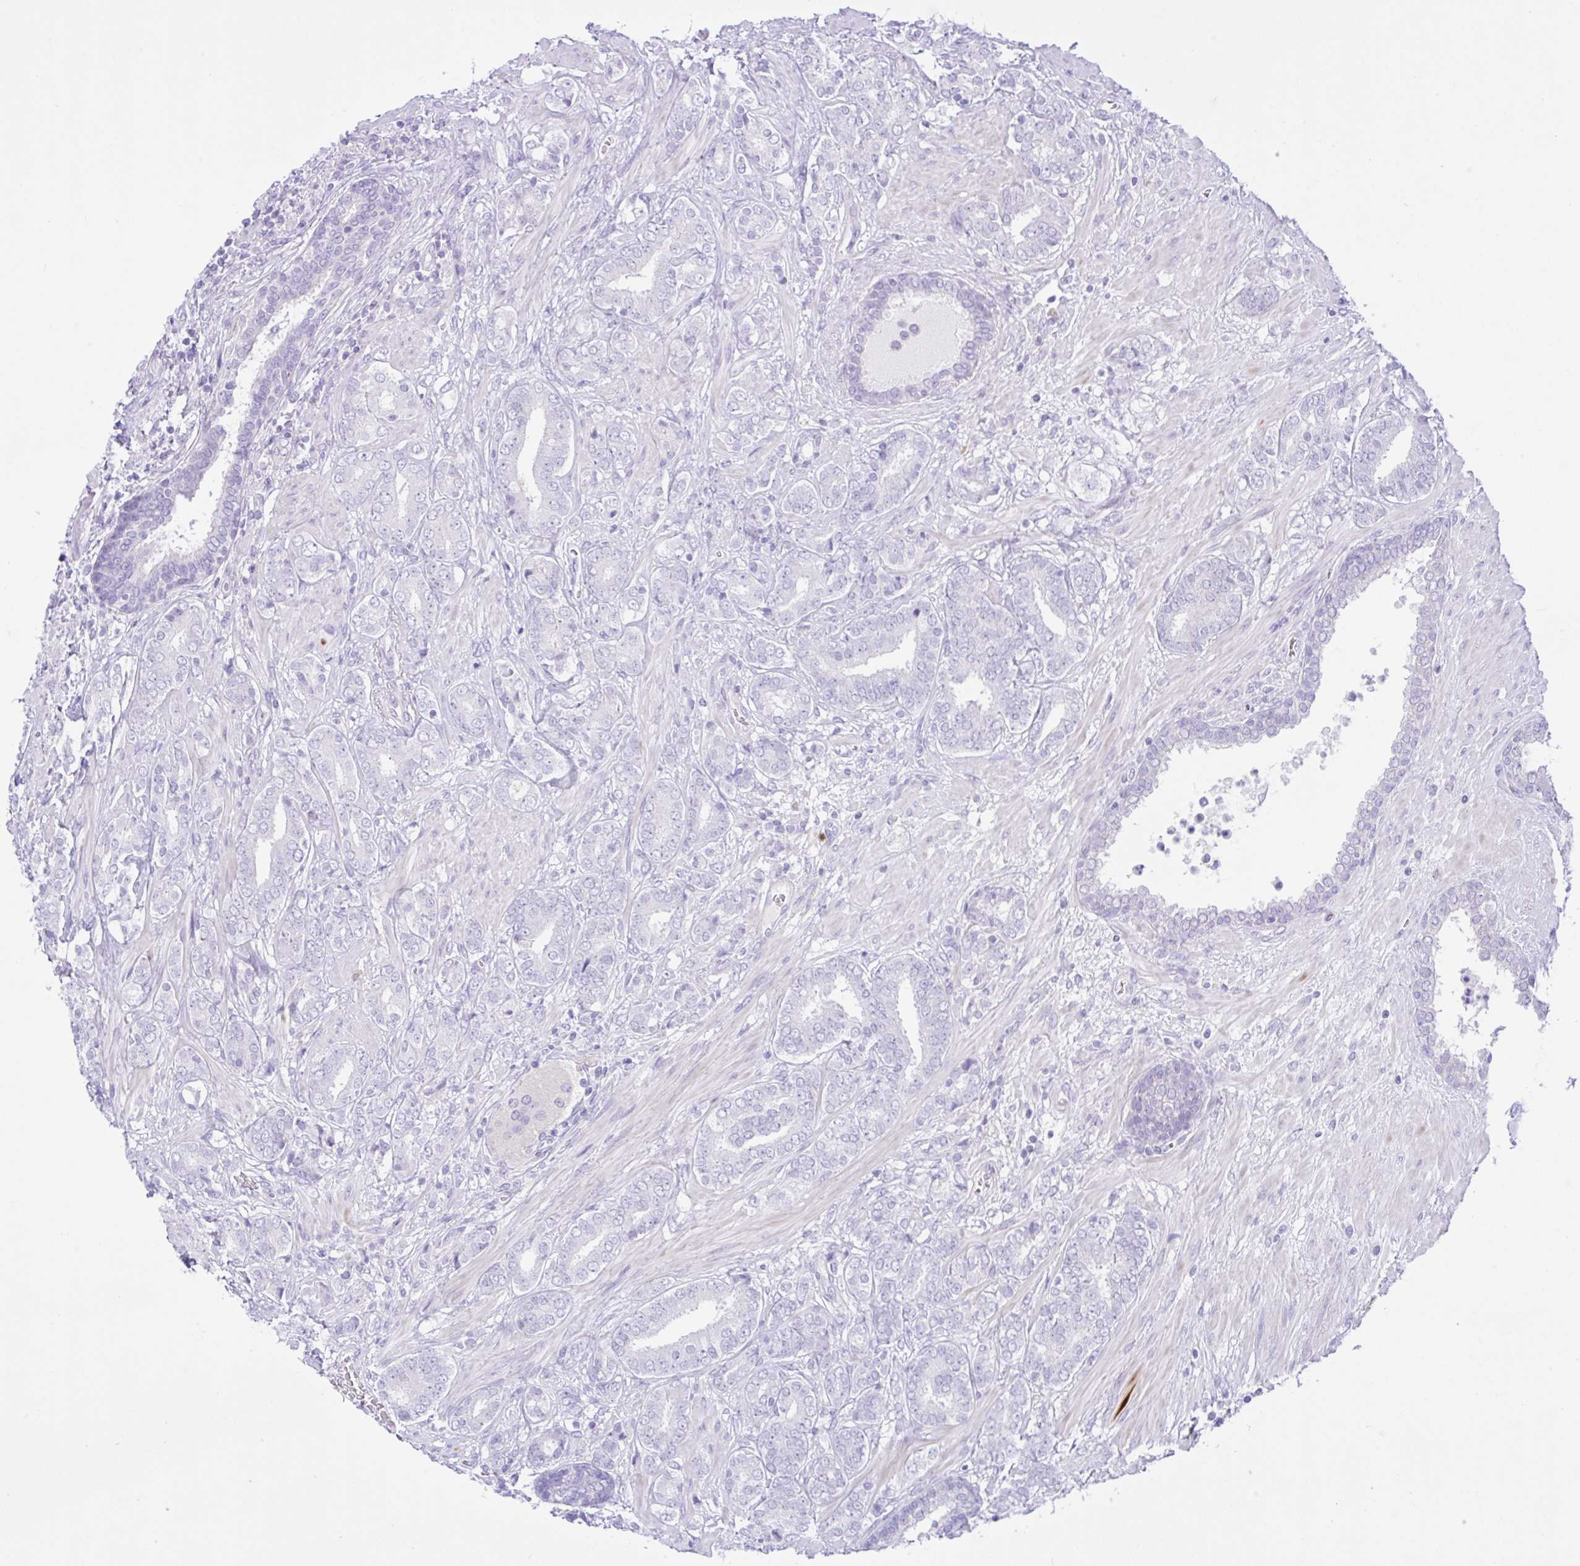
{"staining": {"intensity": "negative", "quantity": "none", "location": "none"}, "tissue": "prostate cancer", "cell_type": "Tumor cells", "image_type": "cancer", "snomed": [{"axis": "morphology", "description": "Adenocarcinoma, High grade"}, {"axis": "topography", "description": "Prostate"}], "caption": "Micrograph shows no protein positivity in tumor cells of prostate adenocarcinoma (high-grade) tissue. (DAB (3,3'-diaminobenzidine) IHC visualized using brightfield microscopy, high magnification).", "gene": "ZNF101", "patient": {"sex": "male", "age": 62}}